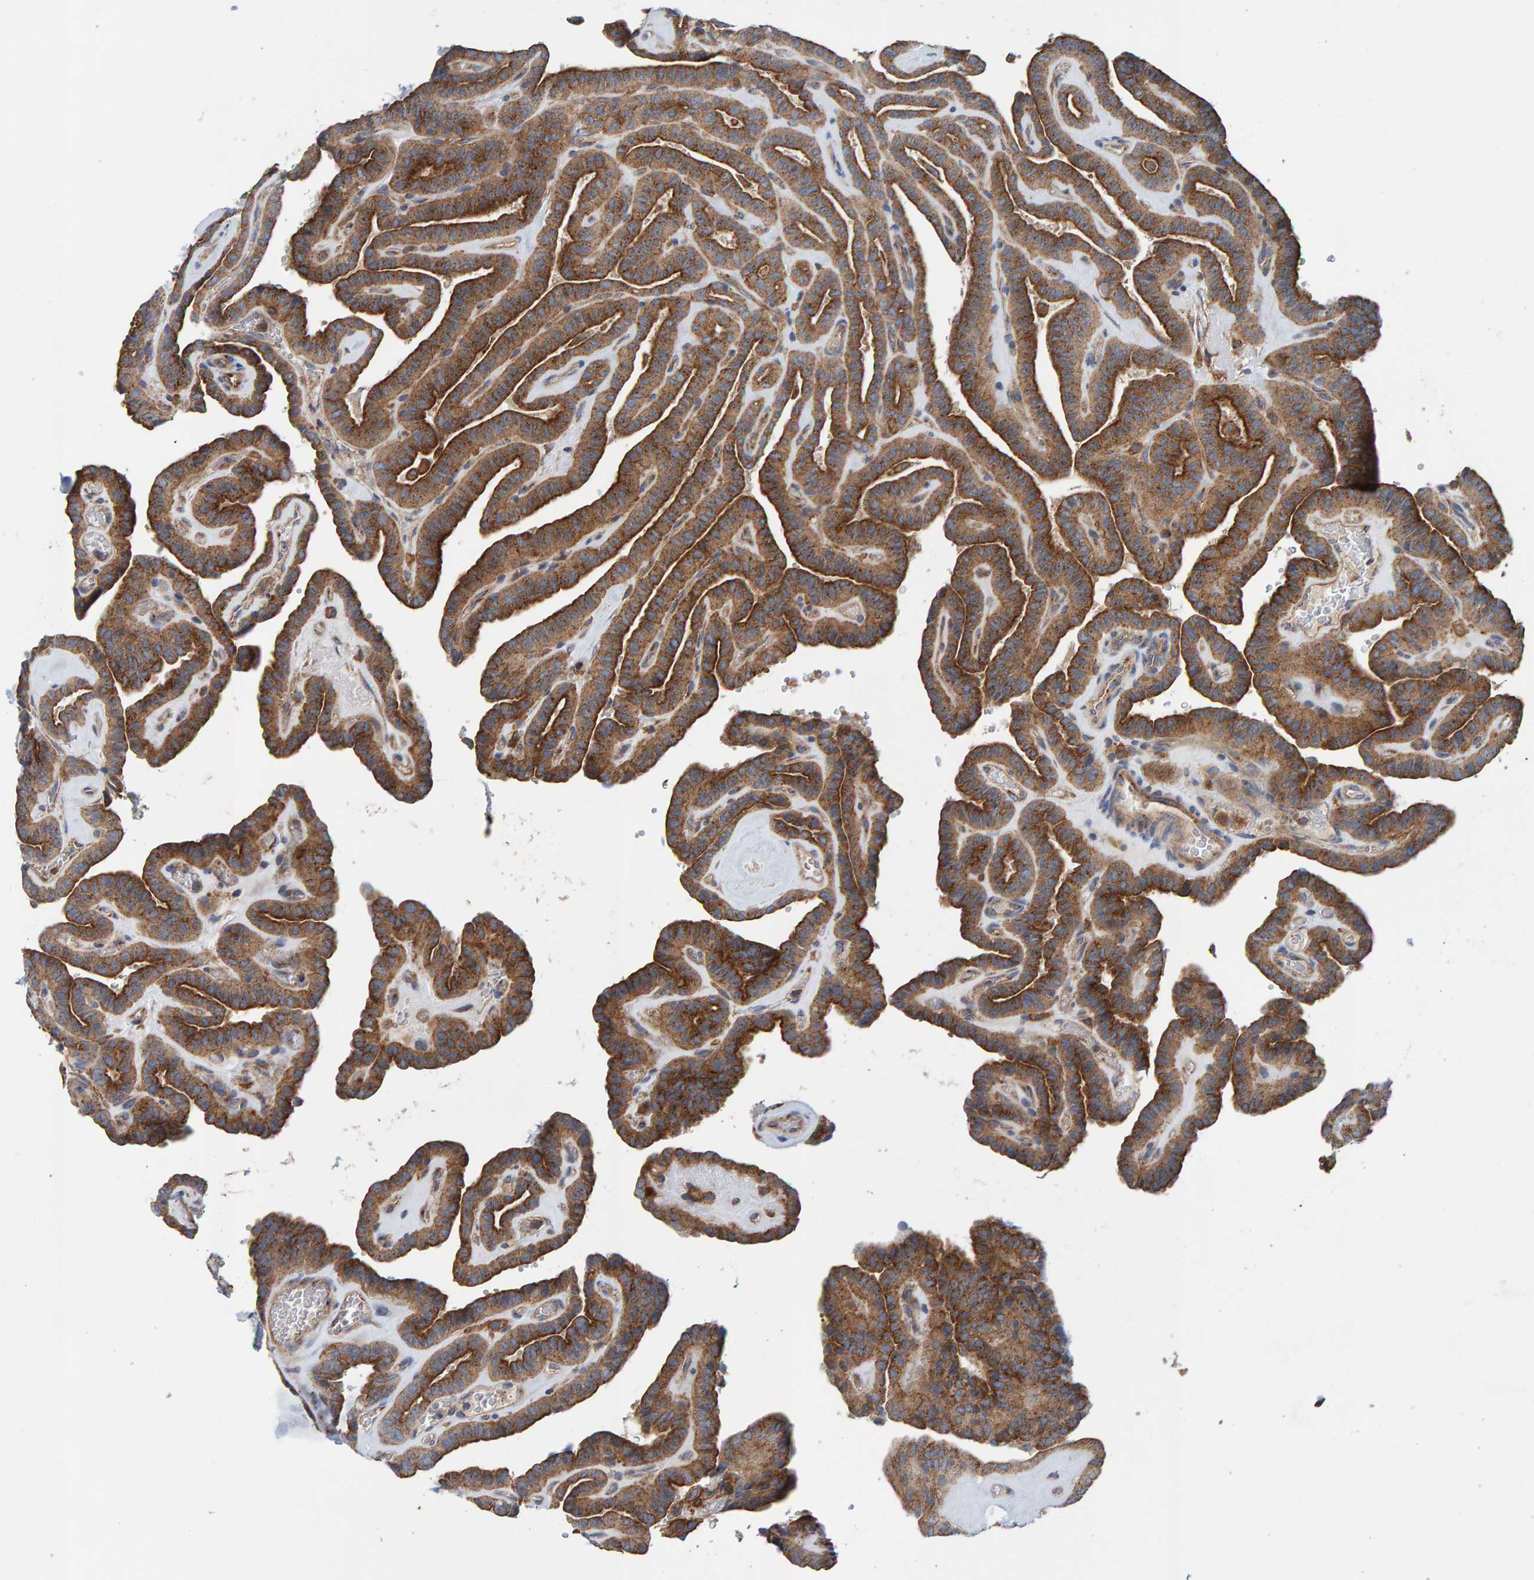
{"staining": {"intensity": "moderate", "quantity": ">75%", "location": "cytoplasmic/membranous"}, "tissue": "thyroid cancer", "cell_type": "Tumor cells", "image_type": "cancer", "snomed": [{"axis": "morphology", "description": "Papillary adenocarcinoma, NOS"}, {"axis": "topography", "description": "Thyroid gland"}], "caption": "Approximately >75% of tumor cells in human thyroid cancer demonstrate moderate cytoplasmic/membranous protein staining as visualized by brown immunohistochemical staining.", "gene": "MKLN1", "patient": {"sex": "male", "age": 77}}